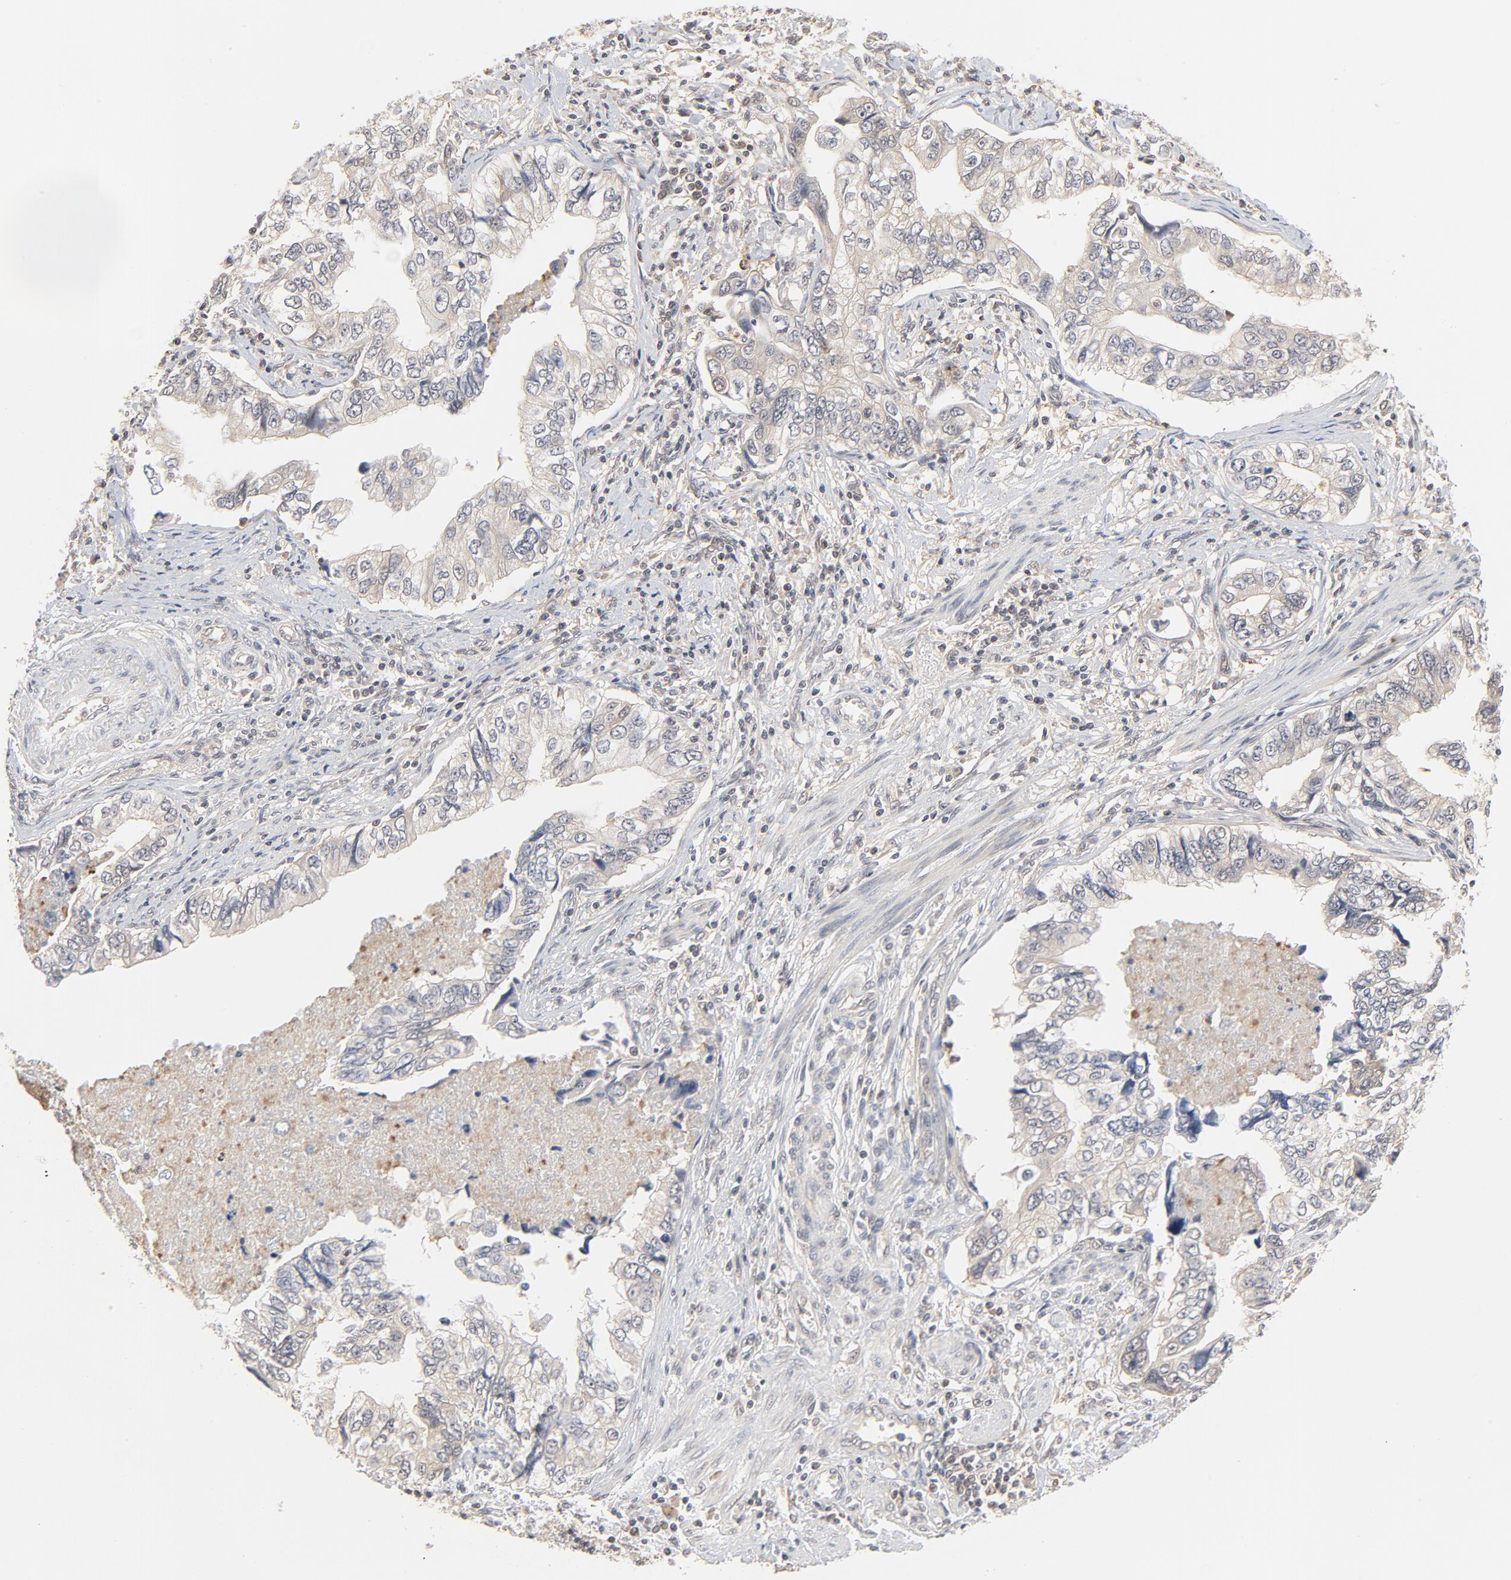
{"staining": {"intensity": "weak", "quantity": ">75%", "location": "cytoplasmic/membranous"}, "tissue": "stomach cancer", "cell_type": "Tumor cells", "image_type": "cancer", "snomed": [{"axis": "morphology", "description": "Adenocarcinoma, NOS"}, {"axis": "topography", "description": "Pancreas"}, {"axis": "topography", "description": "Stomach, upper"}], "caption": "A photomicrograph of stomach cancer stained for a protein exhibits weak cytoplasmic/membranous brown staining in tumor cells. (DAB IHC with brightfield microscopy, high magnification).", "gene": "NEDD8", "patient": {"sex": "male", "age": 77}}